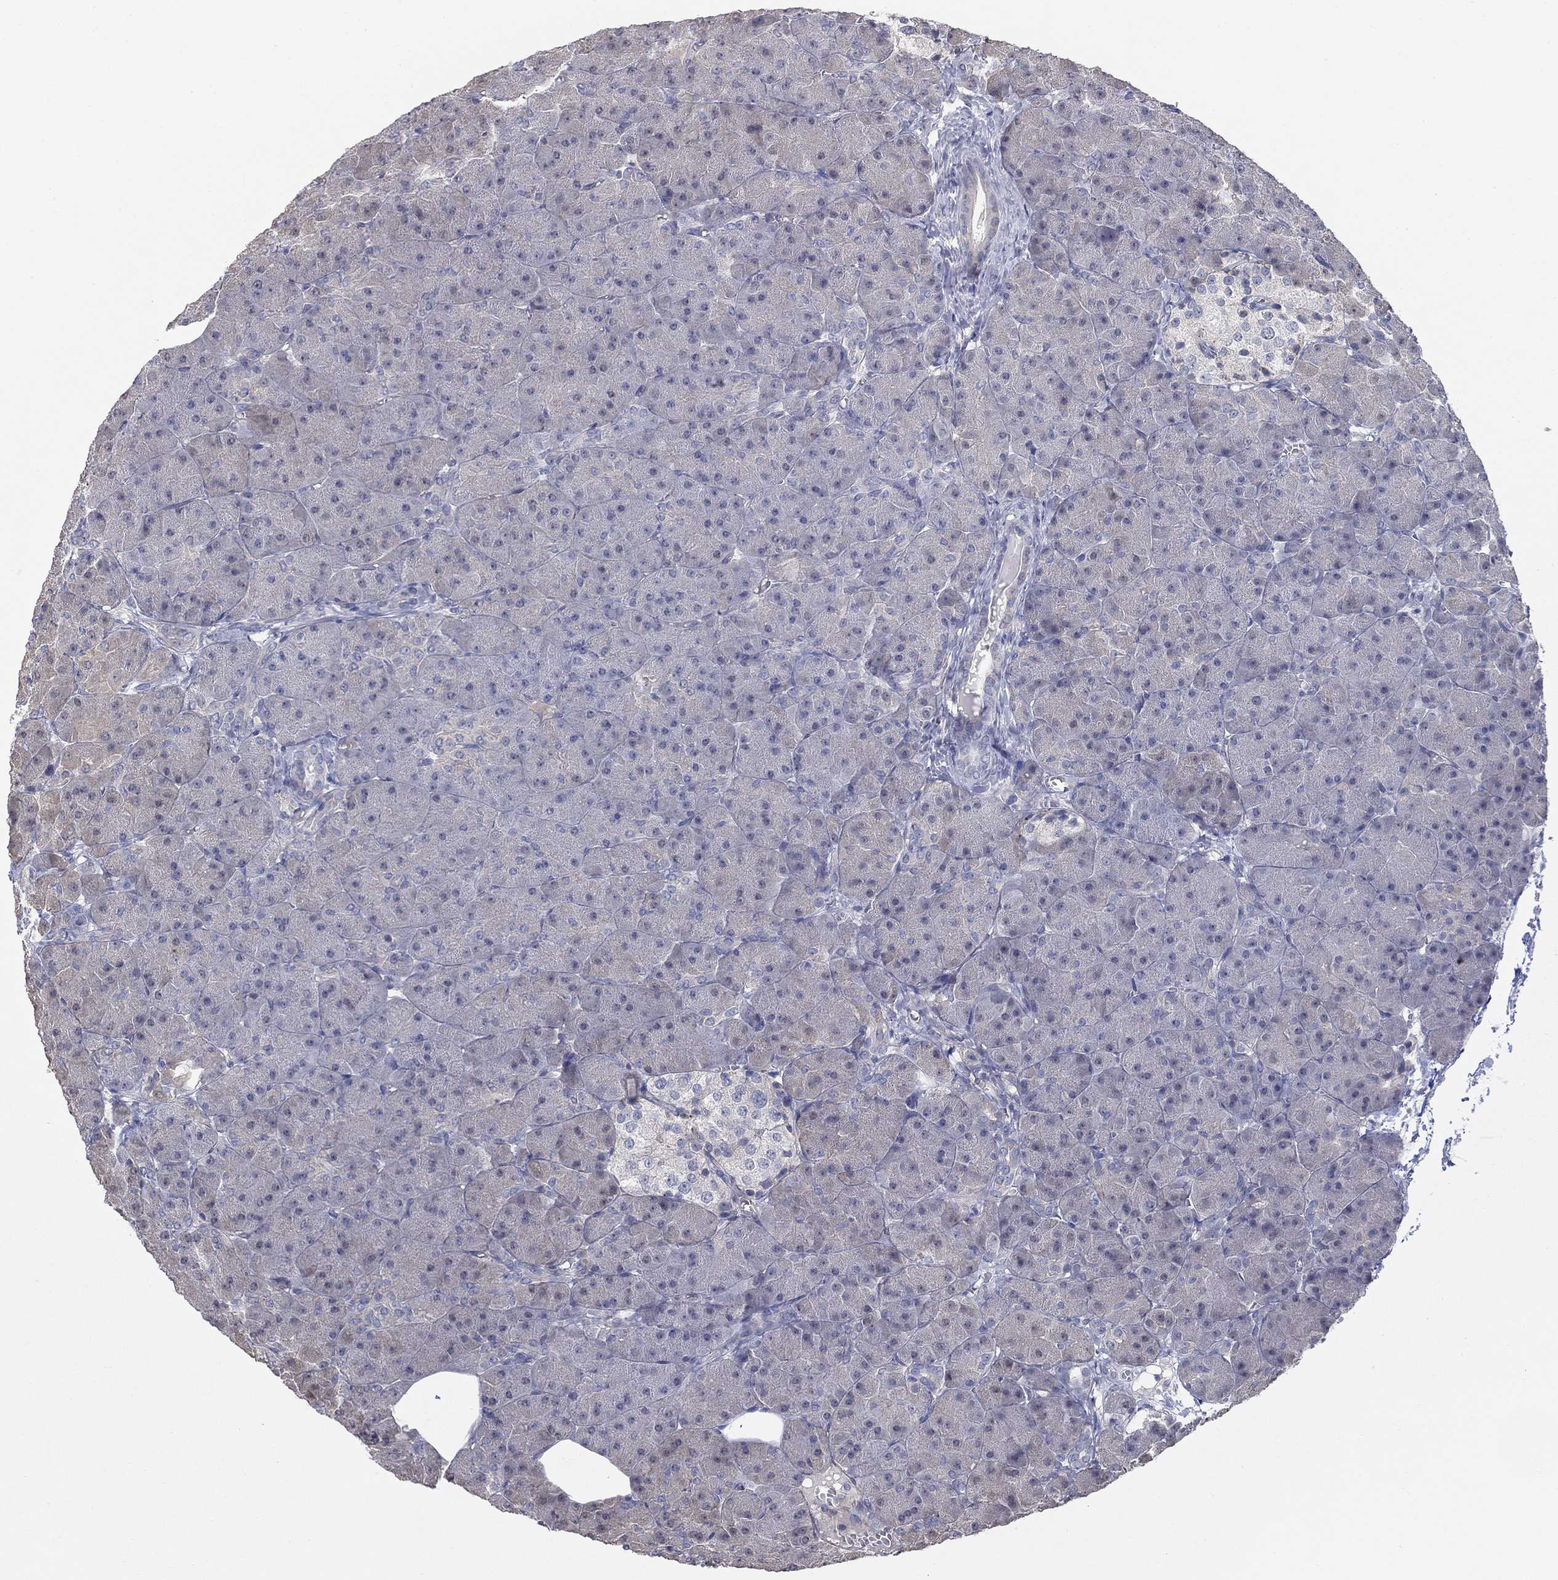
{"staining": {"intensity": "negative", "quantity": "none", "location": "none"}, "tissue": "pancreas", "cell_type": "Exocrine glandular cells", "image_type": "normal", "snomed": [{"axis": "morphology", "description": "Normal tissue, NOS"}, {"axis": "topography", "description": "Pancreas"}], "caption": "Pancreas stained for a protein using immunohistochemistry (IHC) displays no positivity exocrine glandular cells.", "gene": "GRK7", "patient": {"sex": "male", "age": 61}}